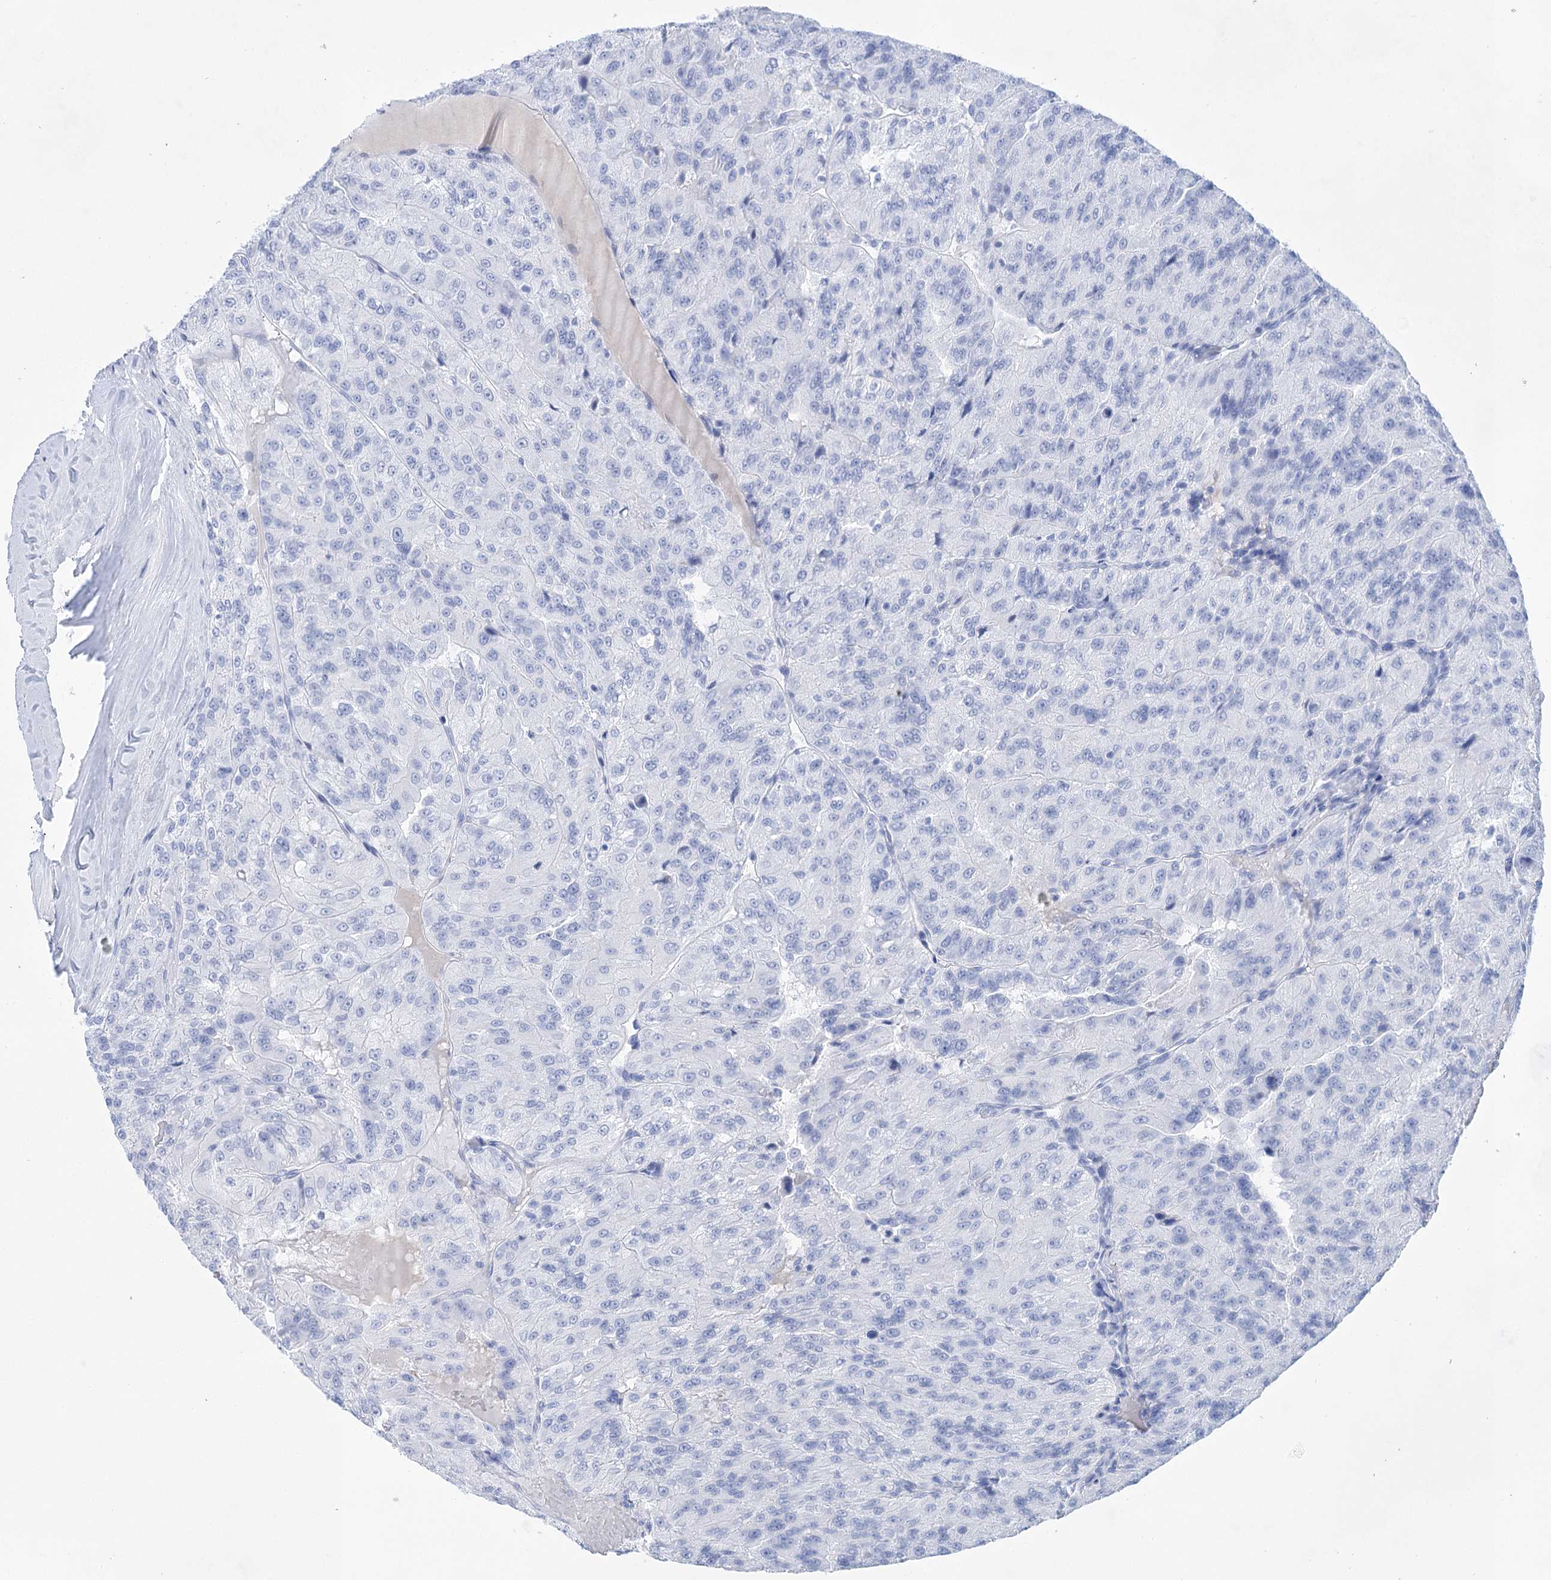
{"staining": {"intensity": "negative", "quantity": "none", "location": "none"}, "tissue": "renal cancer", "cell_type": "Tumor cells", "image_type": "cancer", "snomed": [{"axis": "morphology", "description": "Adenocarcinoma, NOS"}, {"axis": "topography", "description": "Kidney"}], "caption": "The photomicrograph displays no staining of tumor cells in renal cancer. (DAB immunohistochemistry (IHC) visualized using brightfield microscopy, high magnification).", "gene": "LALBA", "patient": {"sex": "female", "age": 63}}